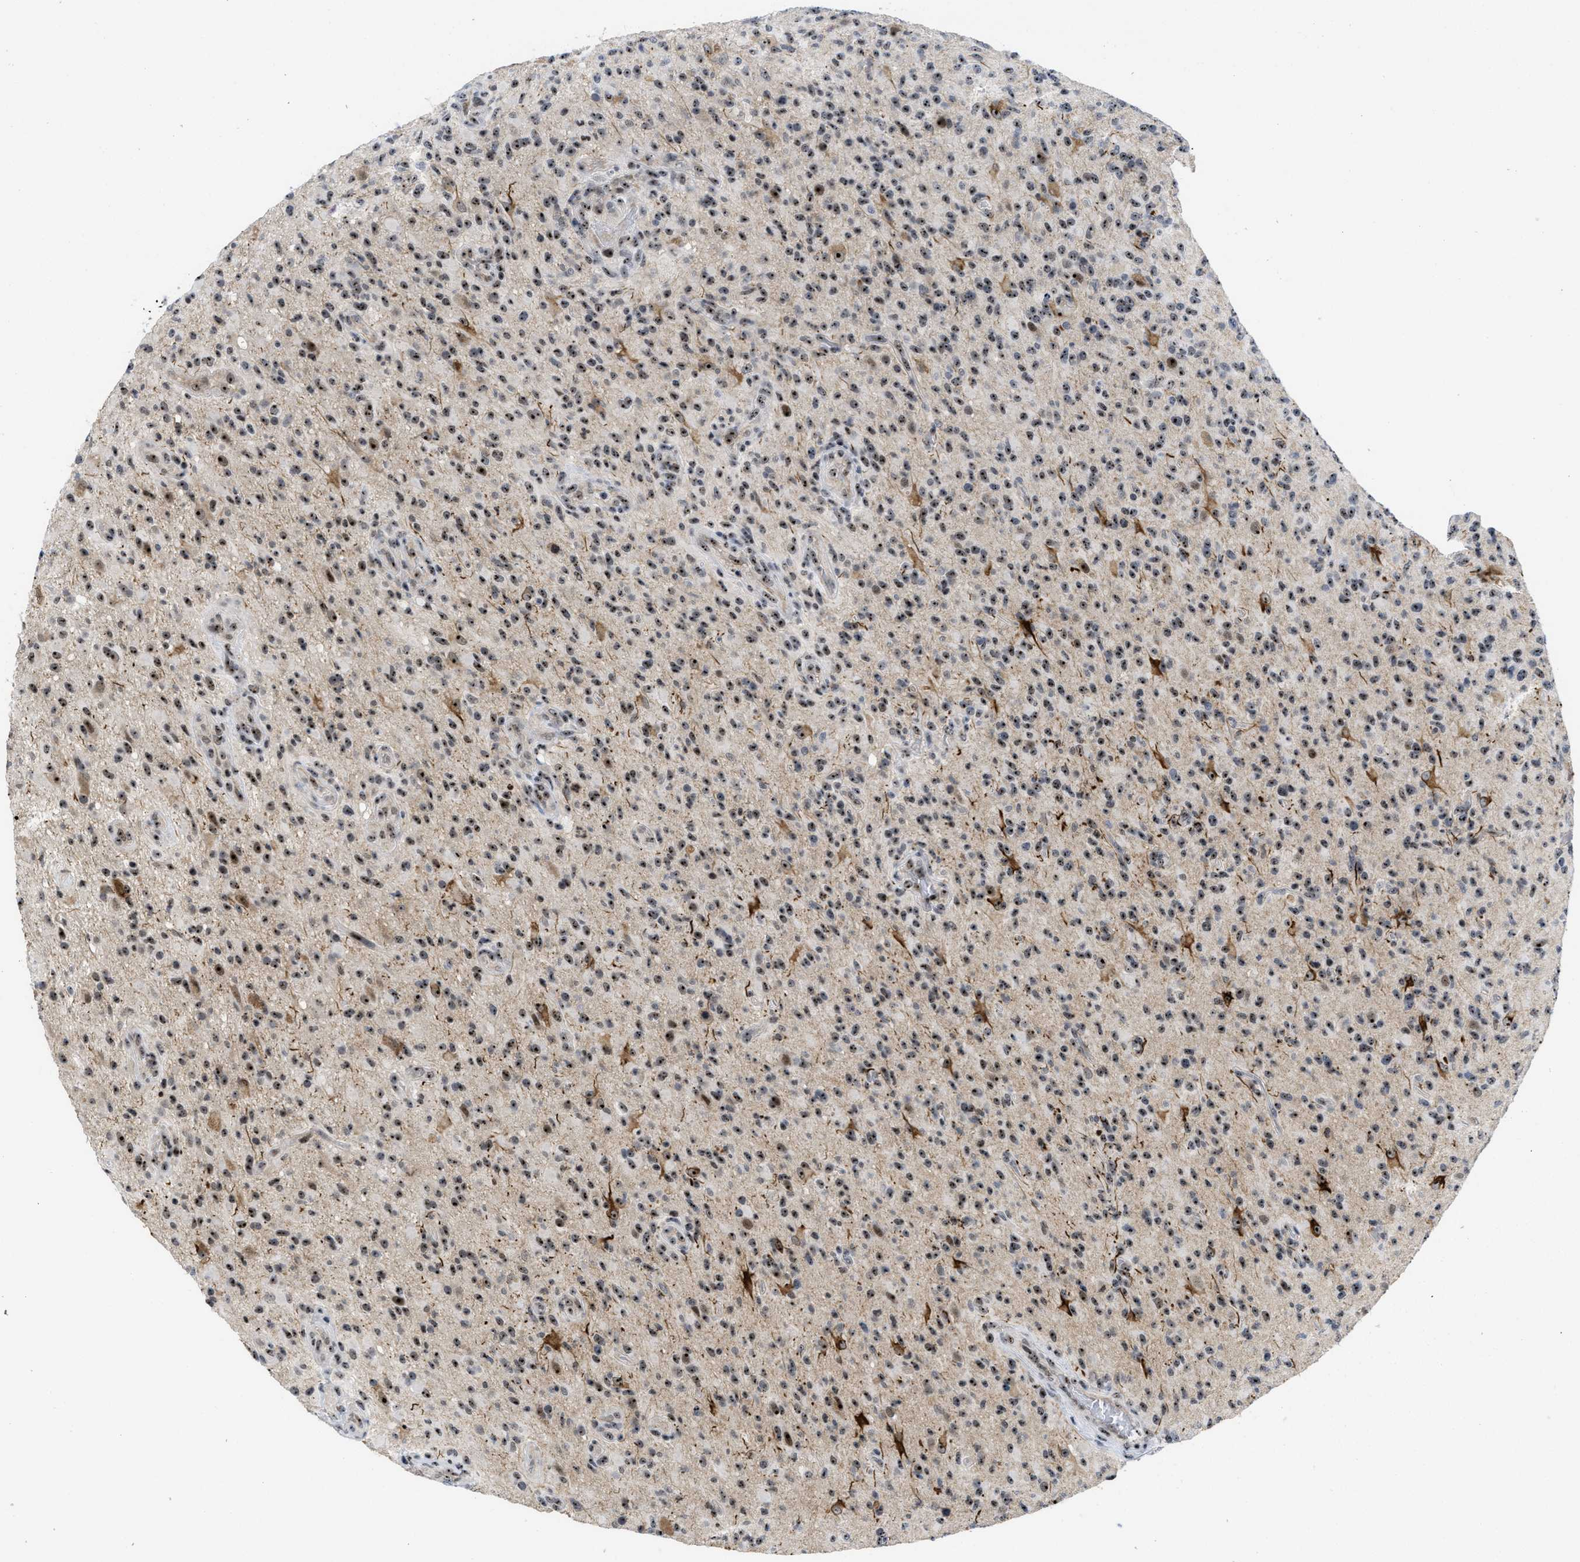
{"staining": {"intensity": "moderate", "quantity": ">75%", "location": "nuclear"}, "tissue": "glioma", "cell_type": "Tumor cells", "image_type": "cancer", "snomed": [{"axis": "morphology", "description": "Glioma, malignant, High grade"}, {"axis": "topography", "description": "Brain"}], "caption": "Glioma was stained to show a protein in brown. There is medium levels of moderate nuclear staining in about >75% of tumor cells.", "gene": "NOP58", "patient": {"sex": "male", "age": 71}}